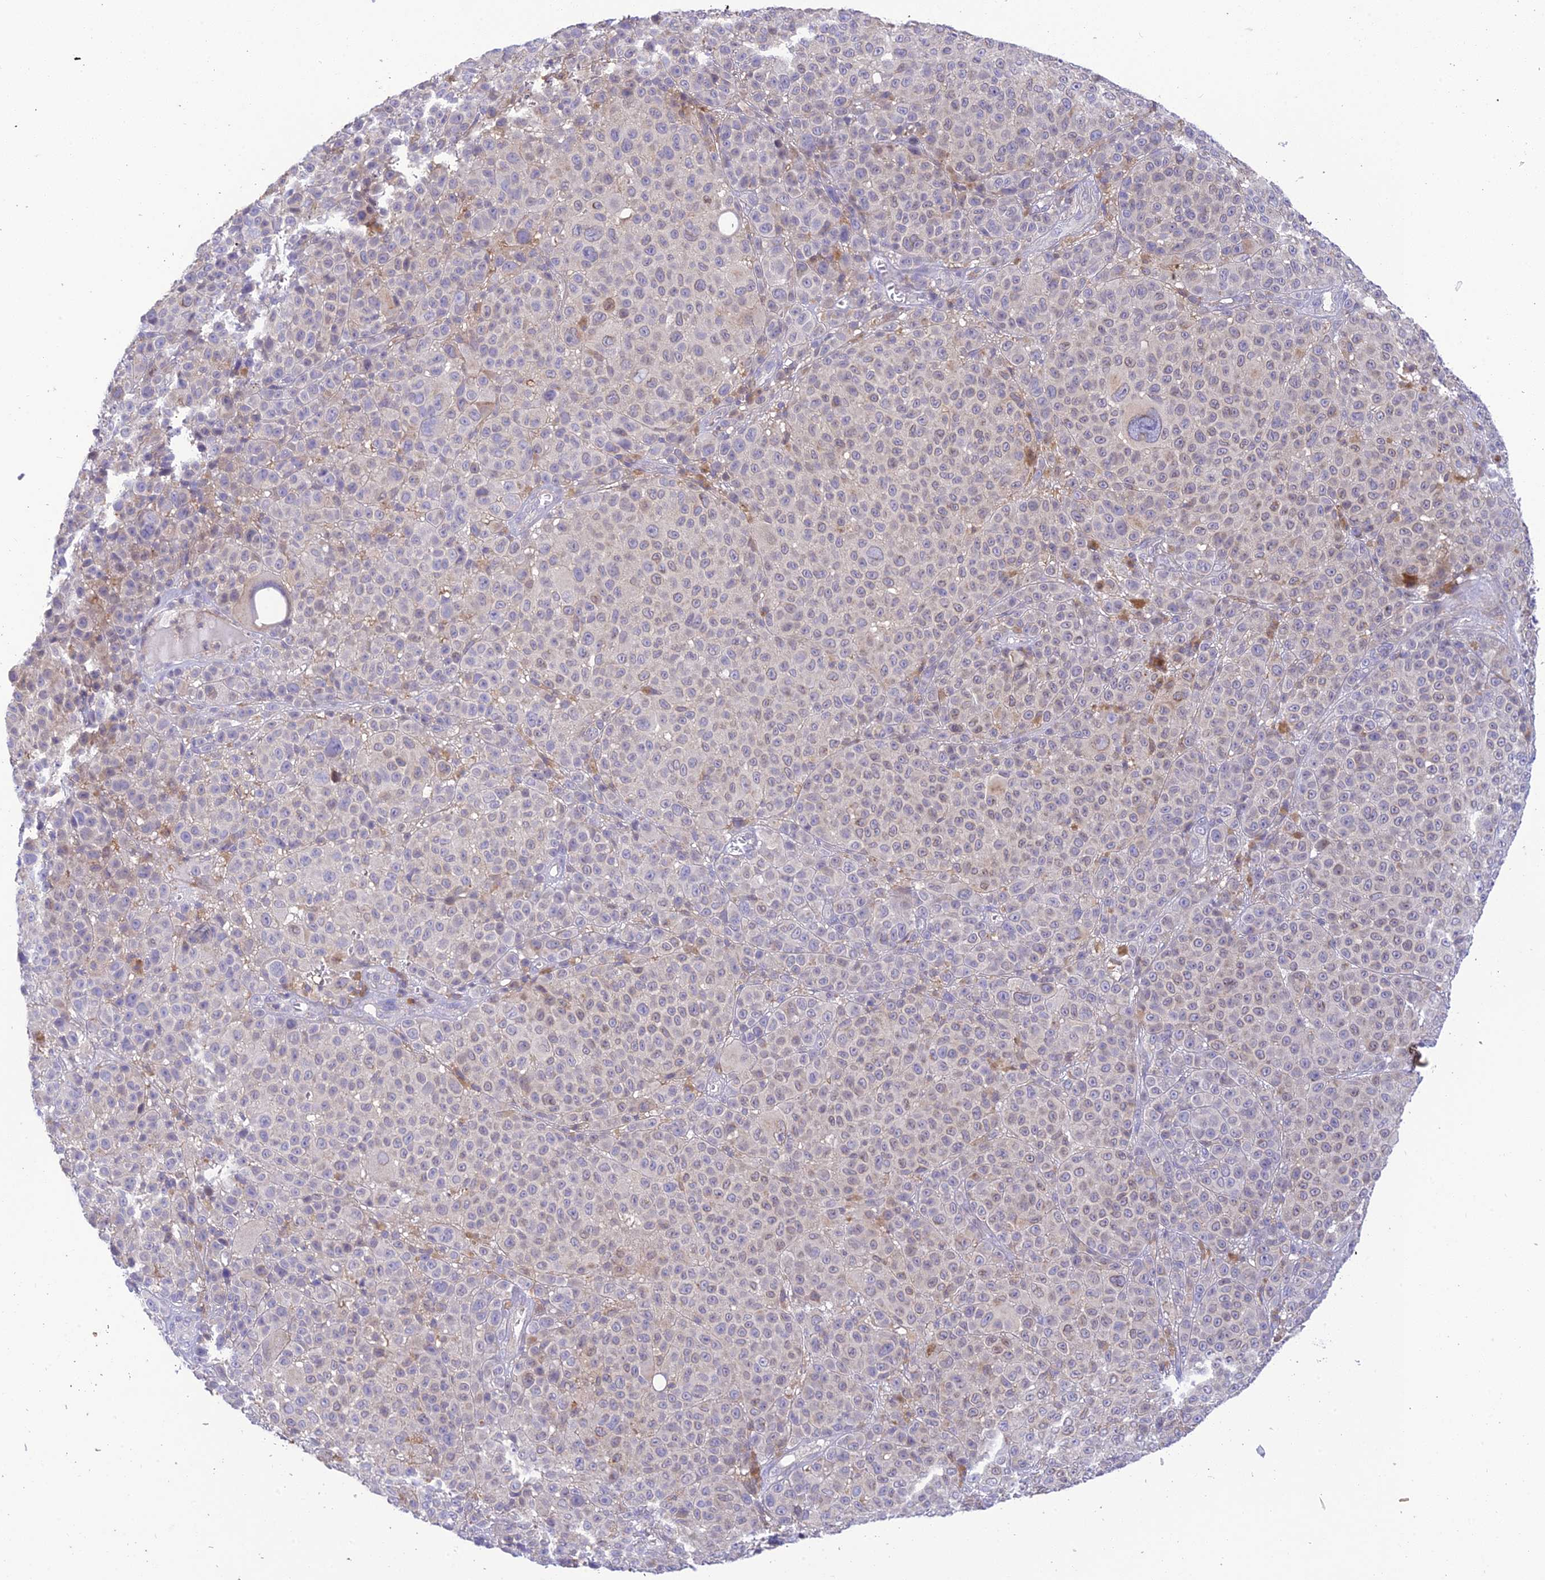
{"staining": {"intensity": "negative", "quantity": "none", "location": "none"}, "tissue": "melanoma", "cell_type": "Tumor cells", "image_type": "cancer", "snomed": [{"axis": "morphology", "description": "Malignant melanoma, NOS"}, {"axis": "topography", "description": "Skin"}], "caption": "Histopathology image shows no significant protein expression in tumor cells of malignant melanoma. (DAB (3,3'-diaminobenzidine) IHC visualized using brightfield microscopy, high magnification).", "gene": "BMT2", "patient": {"sex": "female", "age": 94}}